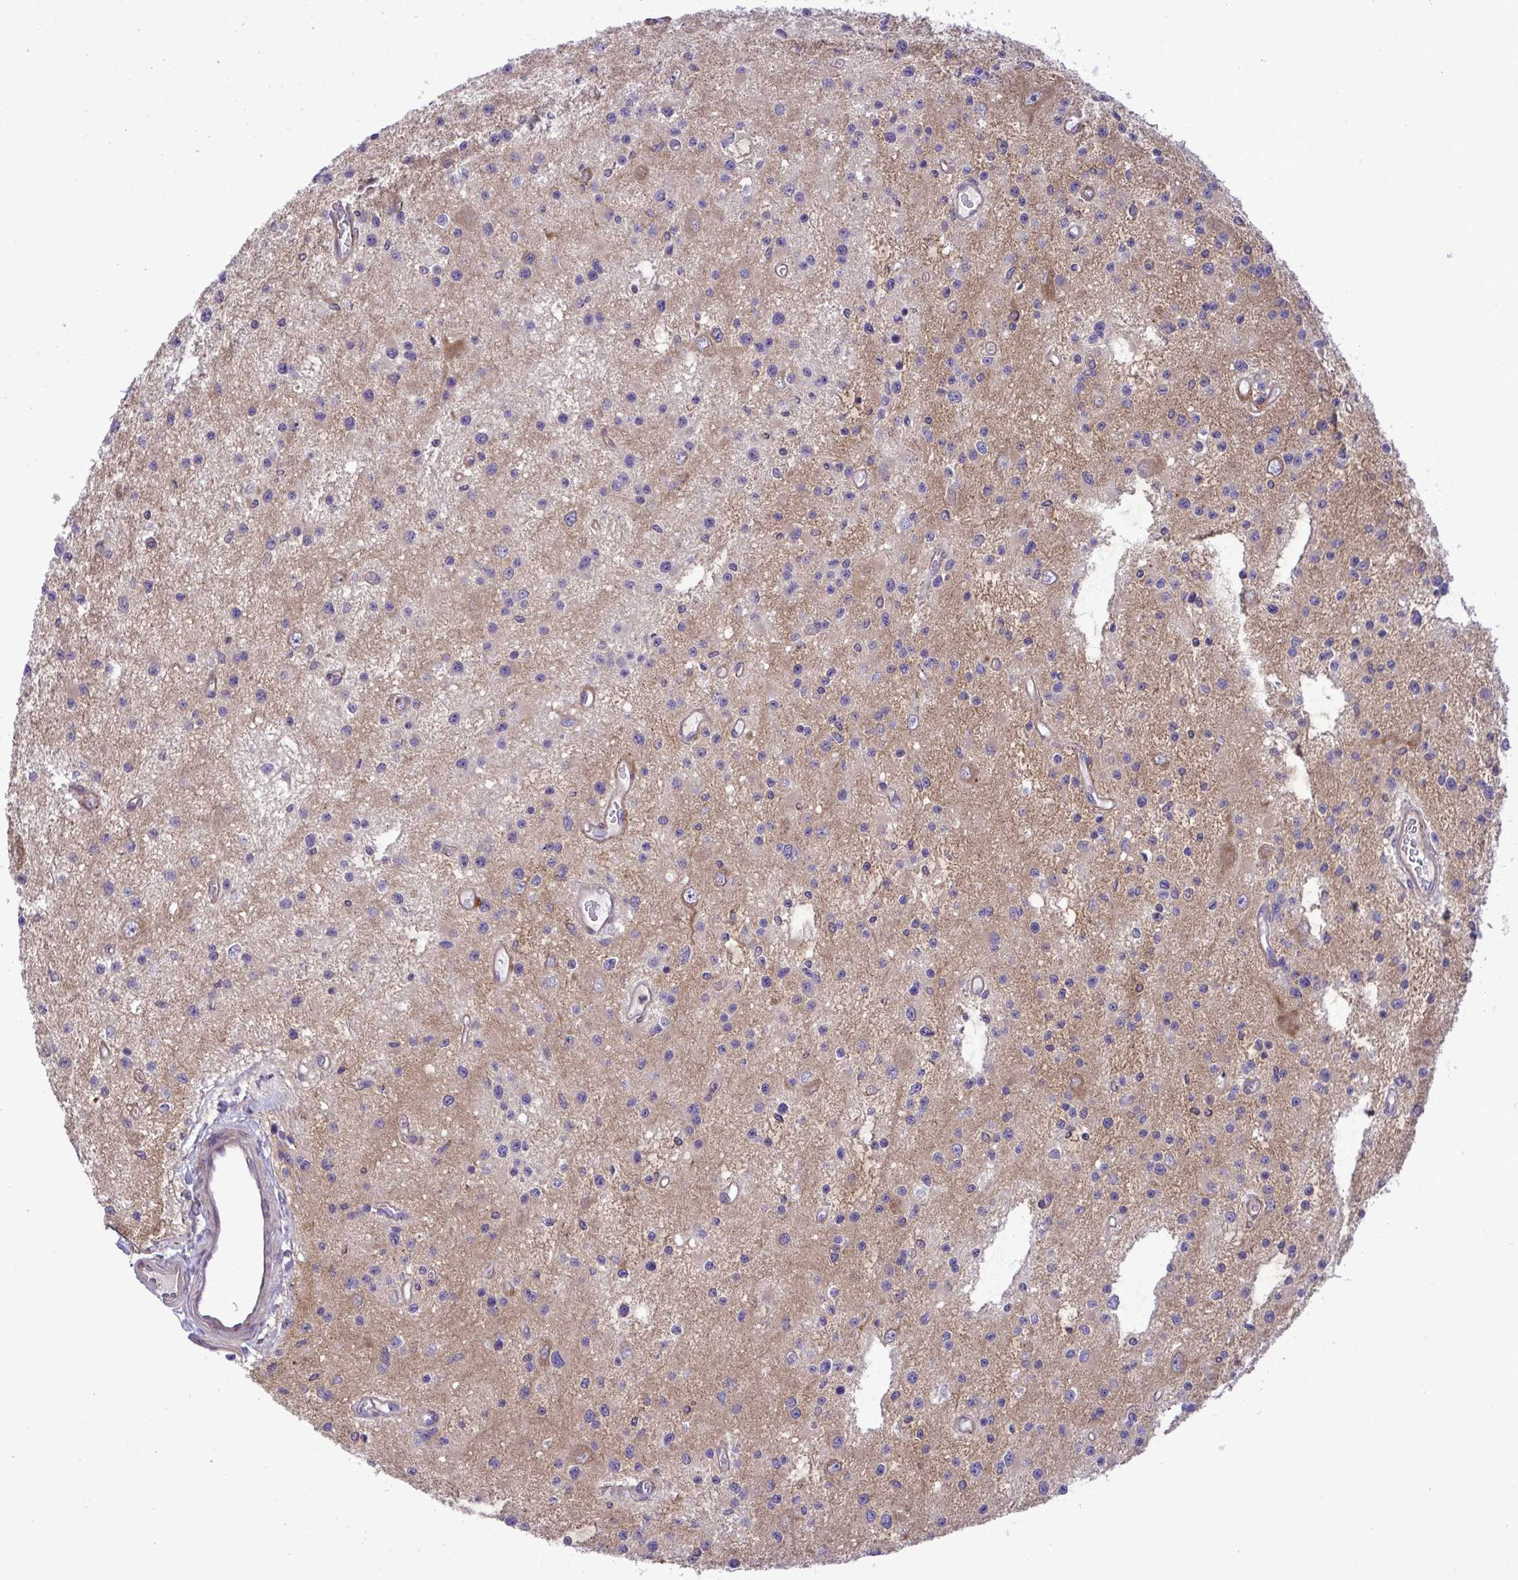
{"staining": {"intensity": "negative", "quantity": "none", "location": "none"}, "tissue": "glioma", "cell_type": "Tumor cells", "image_type": "cancer", "snomed": [{"axis": "morphology", "description": "Glioma, malignant, Low grade"}, {"axis": "topography", "description": "Brain"}], "caption": "Immunohistochemistry of malignant low-grade glioma shows no positivity in tumor cells.", "gene": "GRB14", "patient": {"sex": "male", "age": 43}}